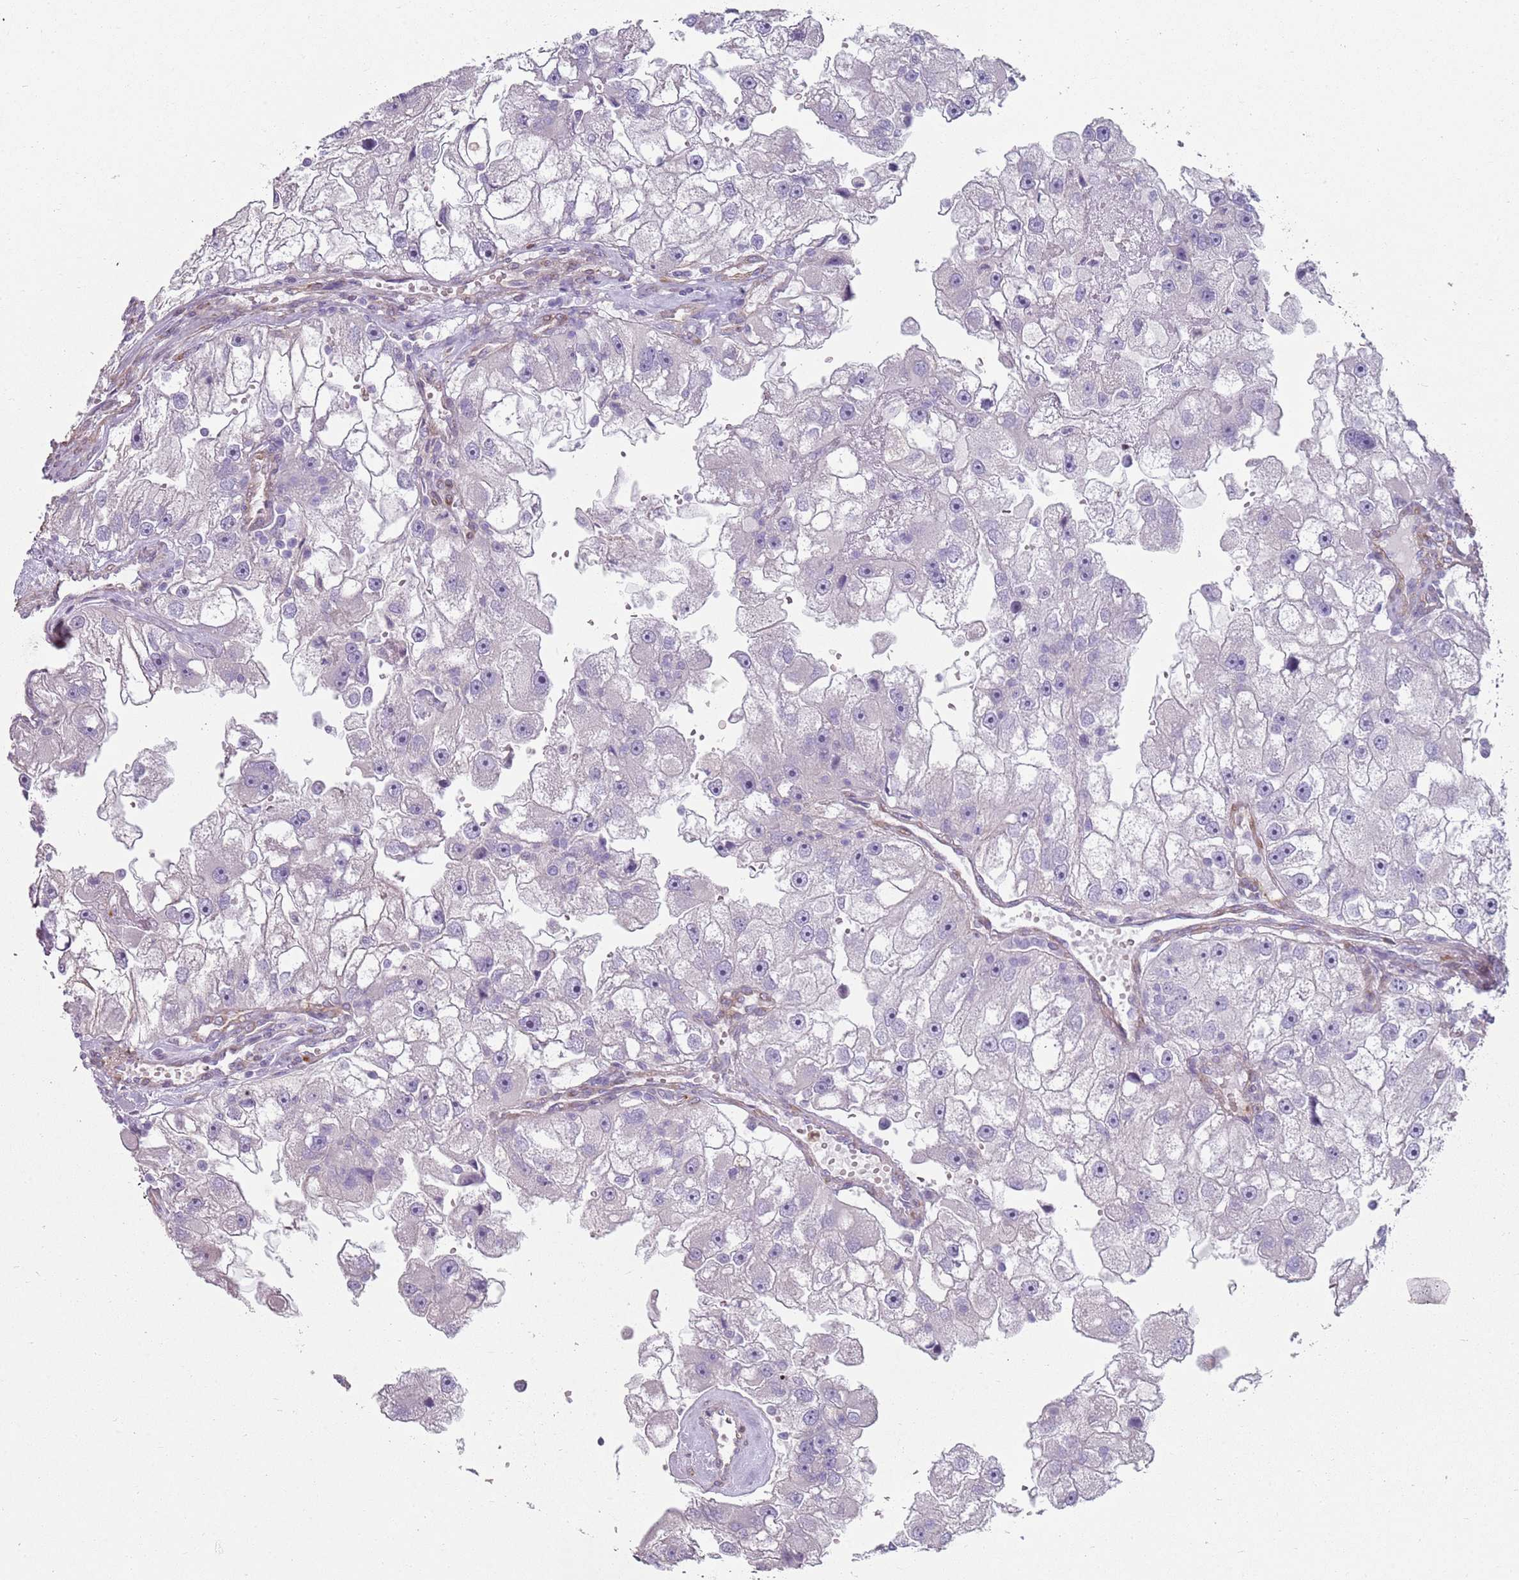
{"staining": {"intensity": "negative", "quantity": "none", "location": "none"}, "tissue": "renal cancer", "cell_type": "Tumor cells", "image_type": "cancer", "snomed": [{"axis": "morphology", "description": "Adenocarcinoma, NOS"}, {"axis": "topography", "description": "Kidney"}], "caption": "The photomicrograph exhibits no staining of tumor cells in renal cancer. (Stains: DAB (3,3'-diaminobenzidine) IHC with hematoxylin counter stain, Microscopy: brightfield microscopy at high magnification).", "gene": "PHLPP2", "patient": {"sex": "male", "age": 63}}